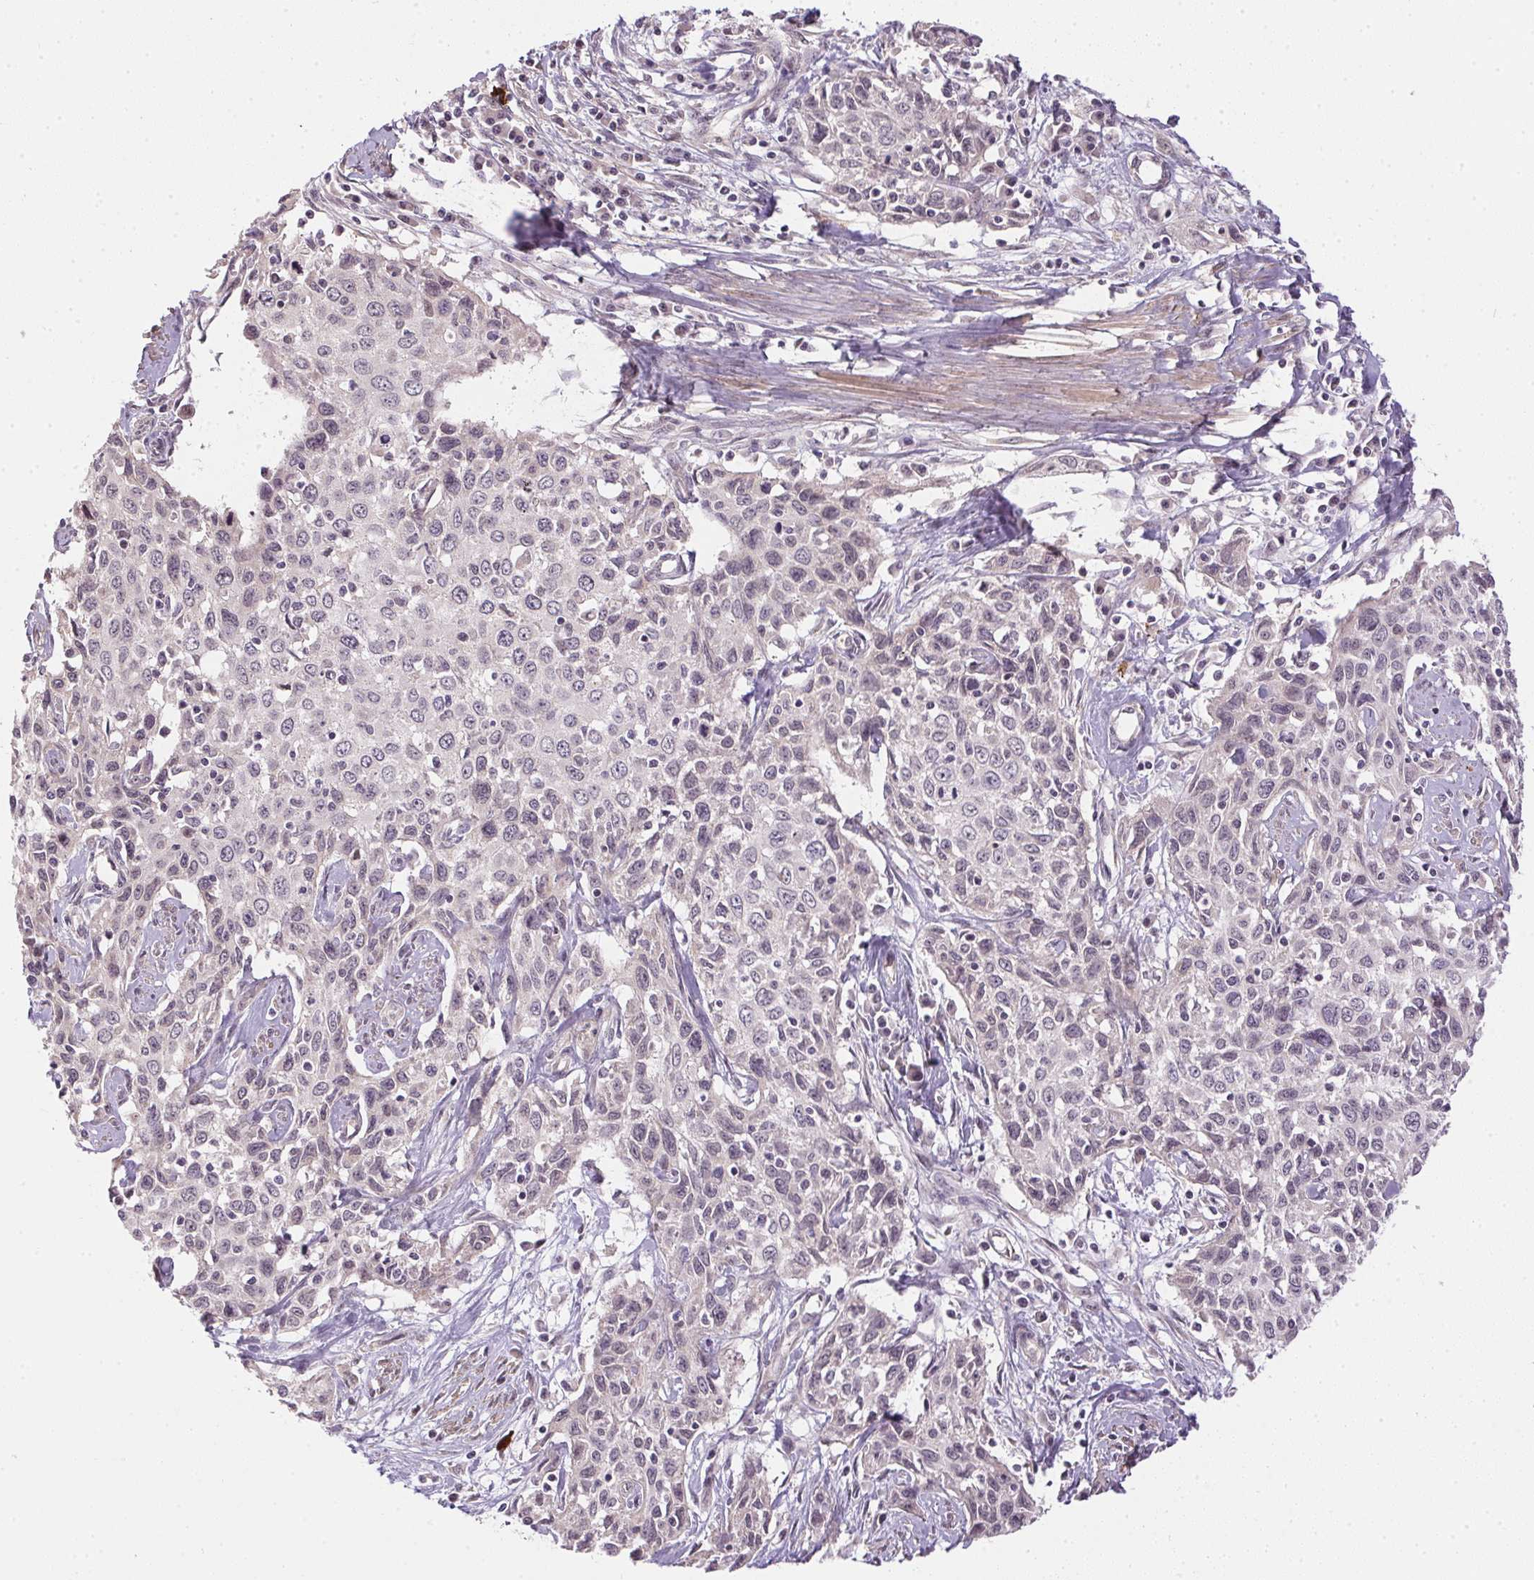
{"staining": {"intensity": "negative", "quantity": "none", "location": "none"}, "tissue": "cervical cancer", "cell_type": "Tumor cells", "image_type": "cancer", "snomed": [{"axis": "morphology", "description": "Squamous cell carcinoma, NOS"}, {"axis": "topography", "description": "Cervix"}], "caption": "The photomicrograph displays no staining of tumor cells in cervical cancer.", "gene": "CFAP92", "patient": {"sex": "female", "age": 38}}